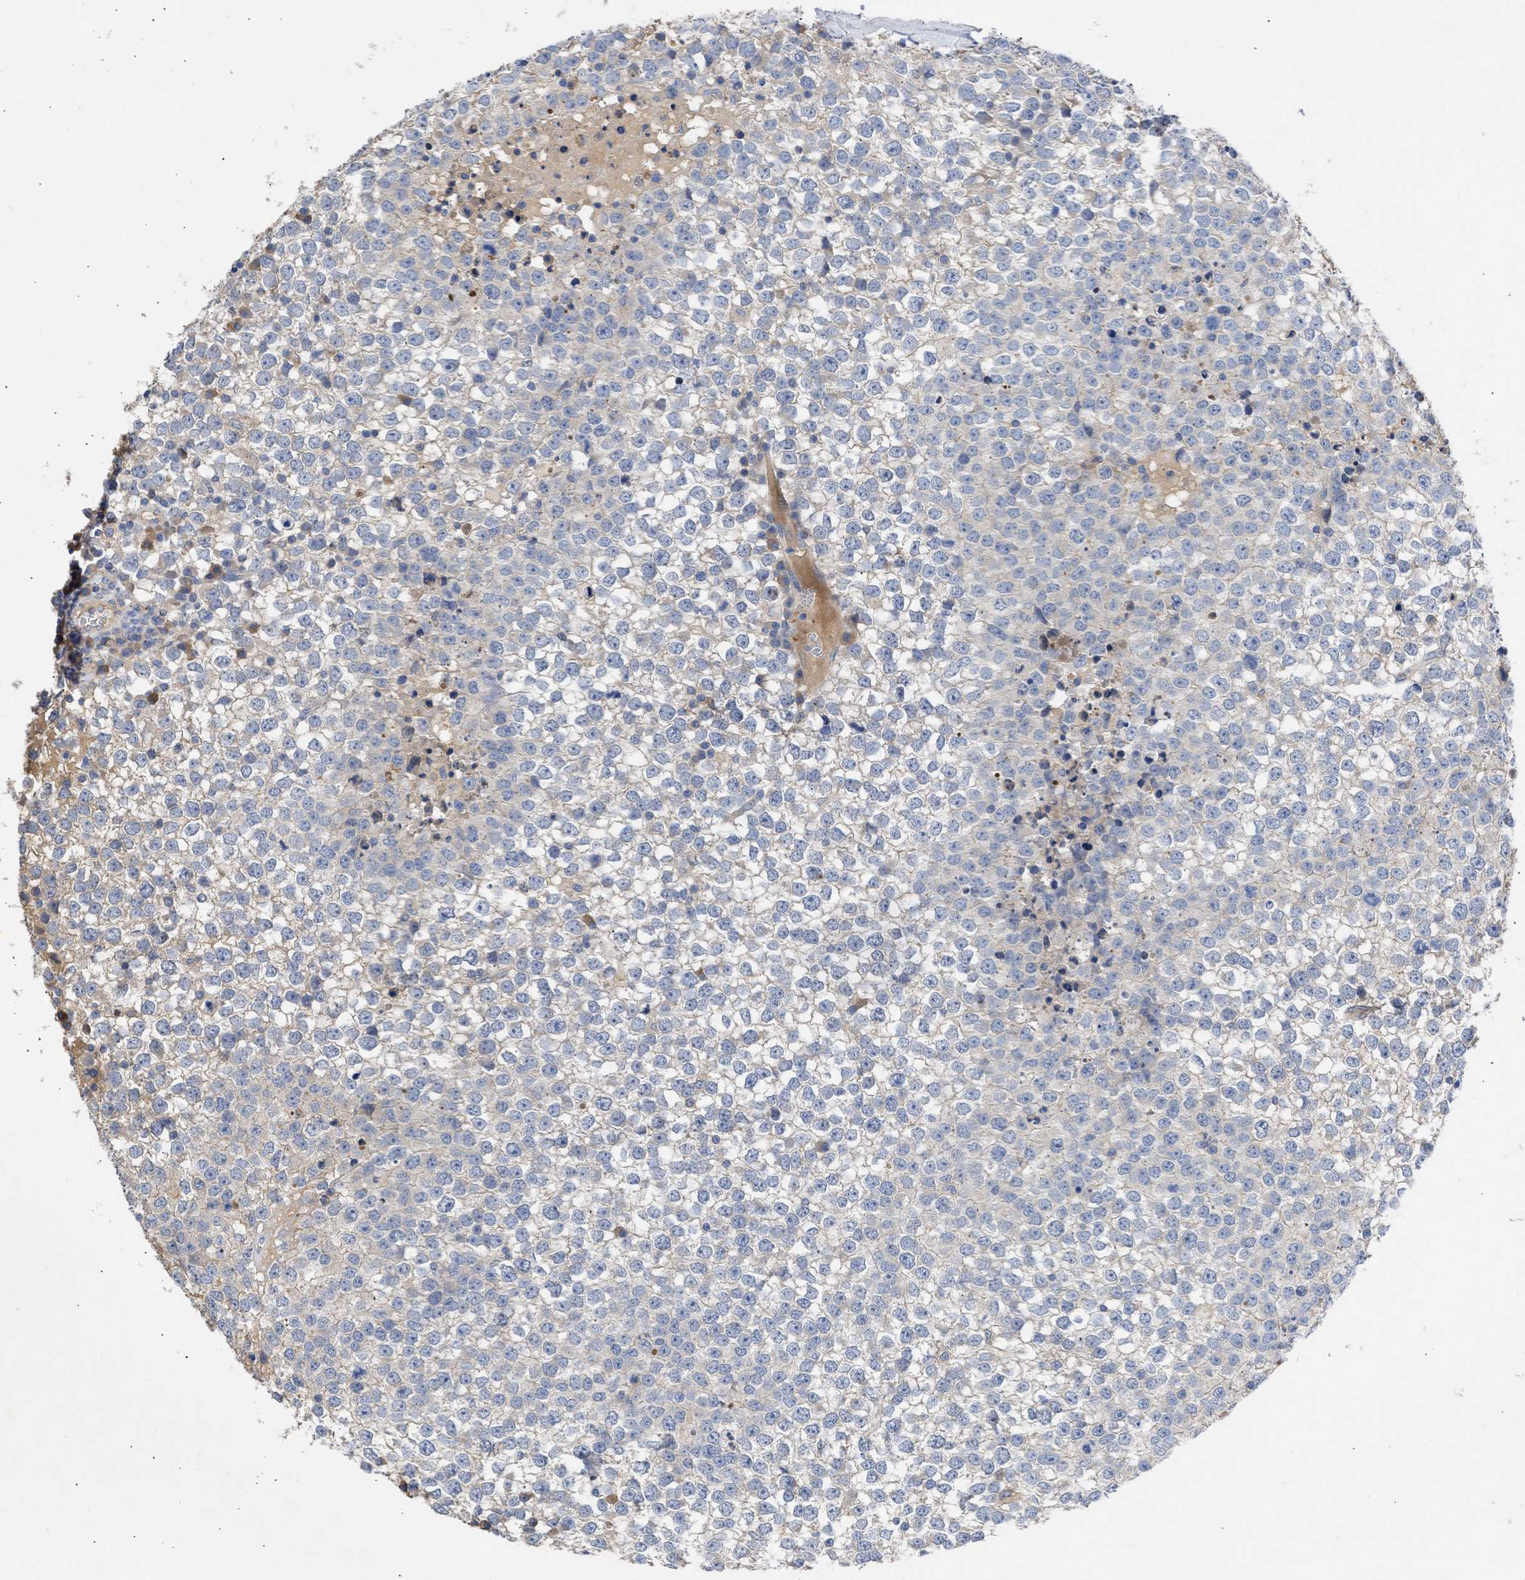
{"staining": {"intensity": "negative", "quantity": "none", "location": "none"}, "tissue": "testis cancer", "cell_type": "Tumor cells", "image_type": "cancer", "snomed": [{"axis": "morphology", "description": "Seminoma, NOS"}, {"axis": "topography", "description": "Testis"}], "caption": "Protein analysis of seminoma (testis) exhibits no significant staining in tumor cells.", "gene": "ARHGEF4", "patient": {"sex": "male", "age": 65}}